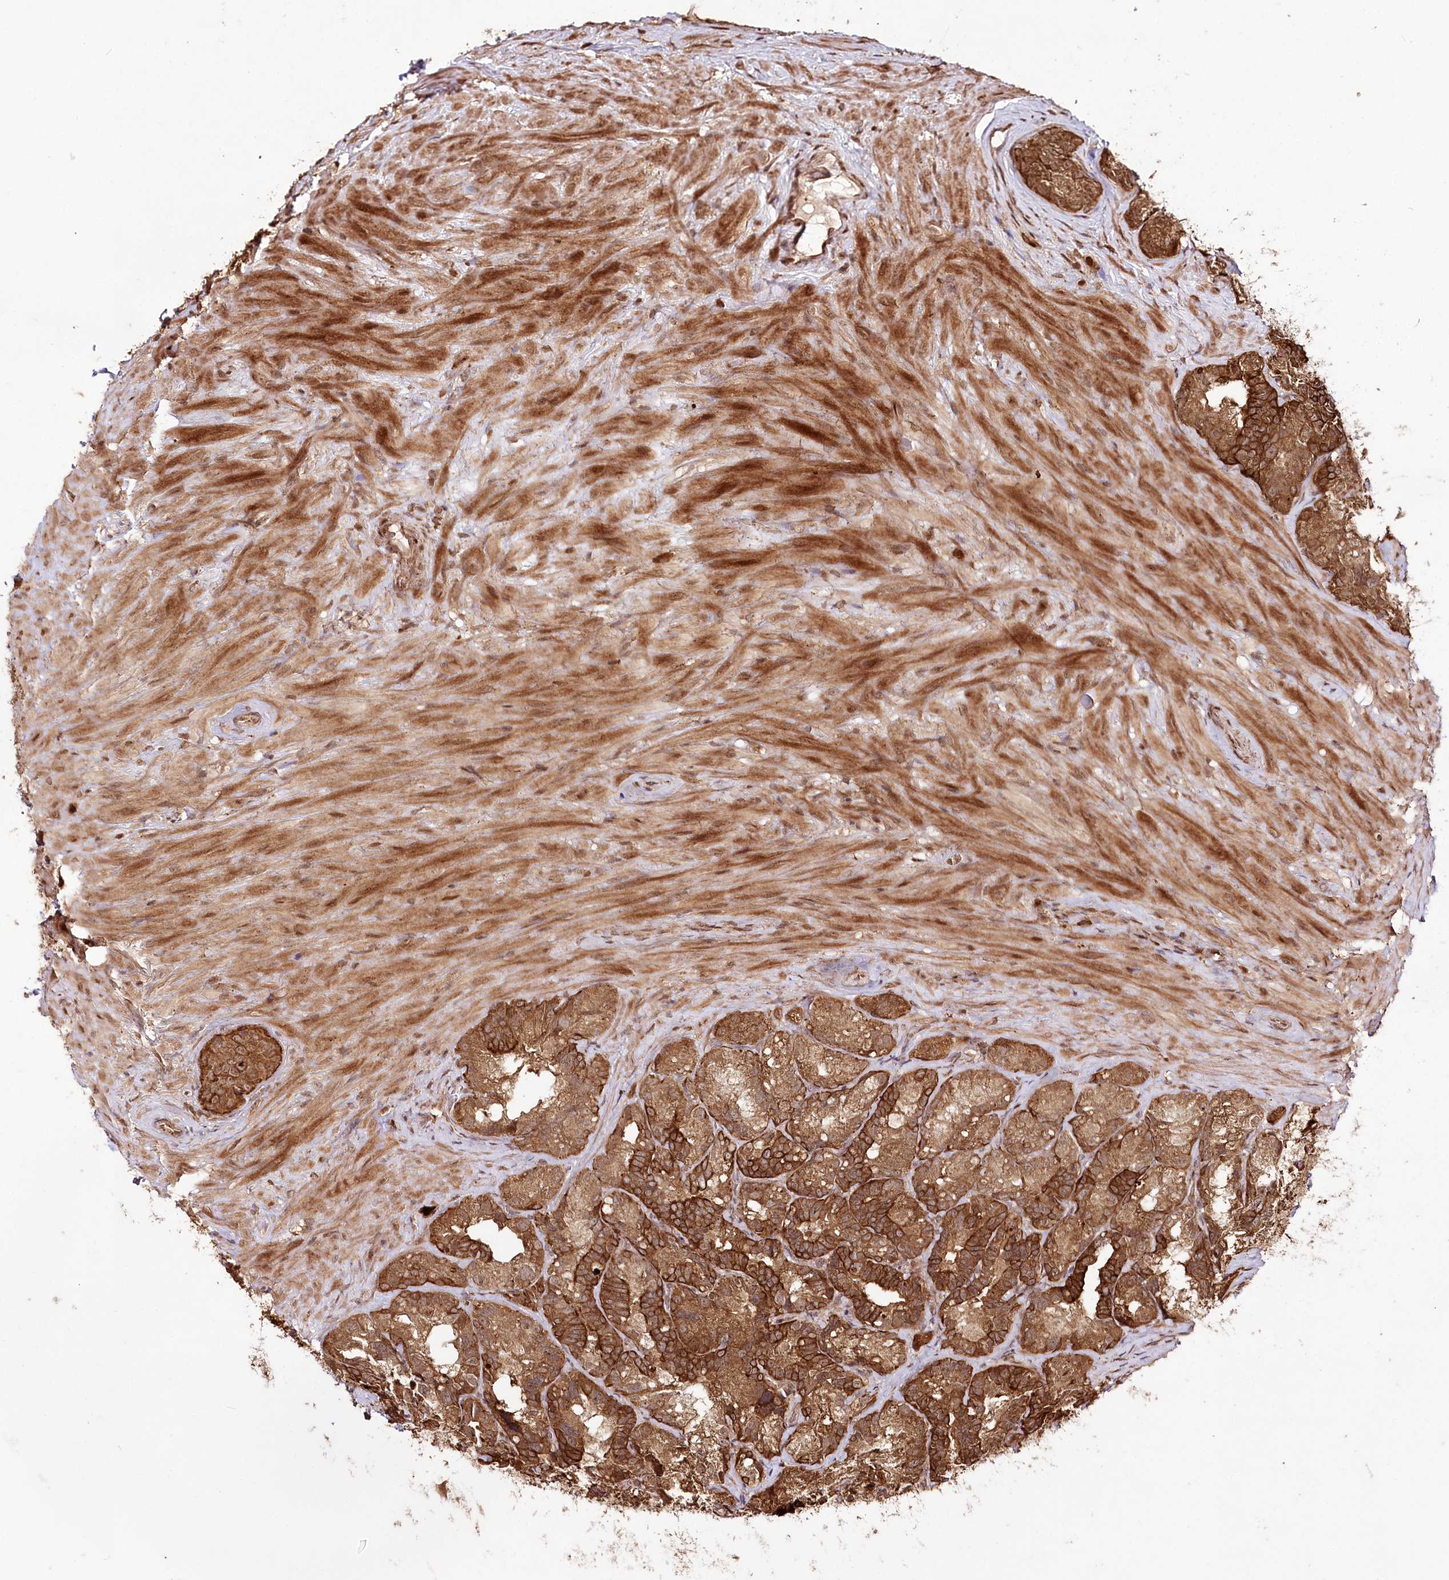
{"staining": {"intensity": "strong", "quantity": ">75%", "location": "cytoplasmic/membranous,nuclear"}, "tissue": "seminal vesicle", "cell_type": "Glandular cells", "image_type": "normal", "snomed": [{"axis": "morphology", "description": "Normal tissue, NOS"}, {"axis": "topography", "description": "Seminal veicle"}], "caption": "A brown stain highlights strong cytoplasmic/membranous,nuclear positivity of a protein in glandular cells of normal seminal vesicle.", "gene": "ULK2", "patient": {"sex": "male", "age": 60}}